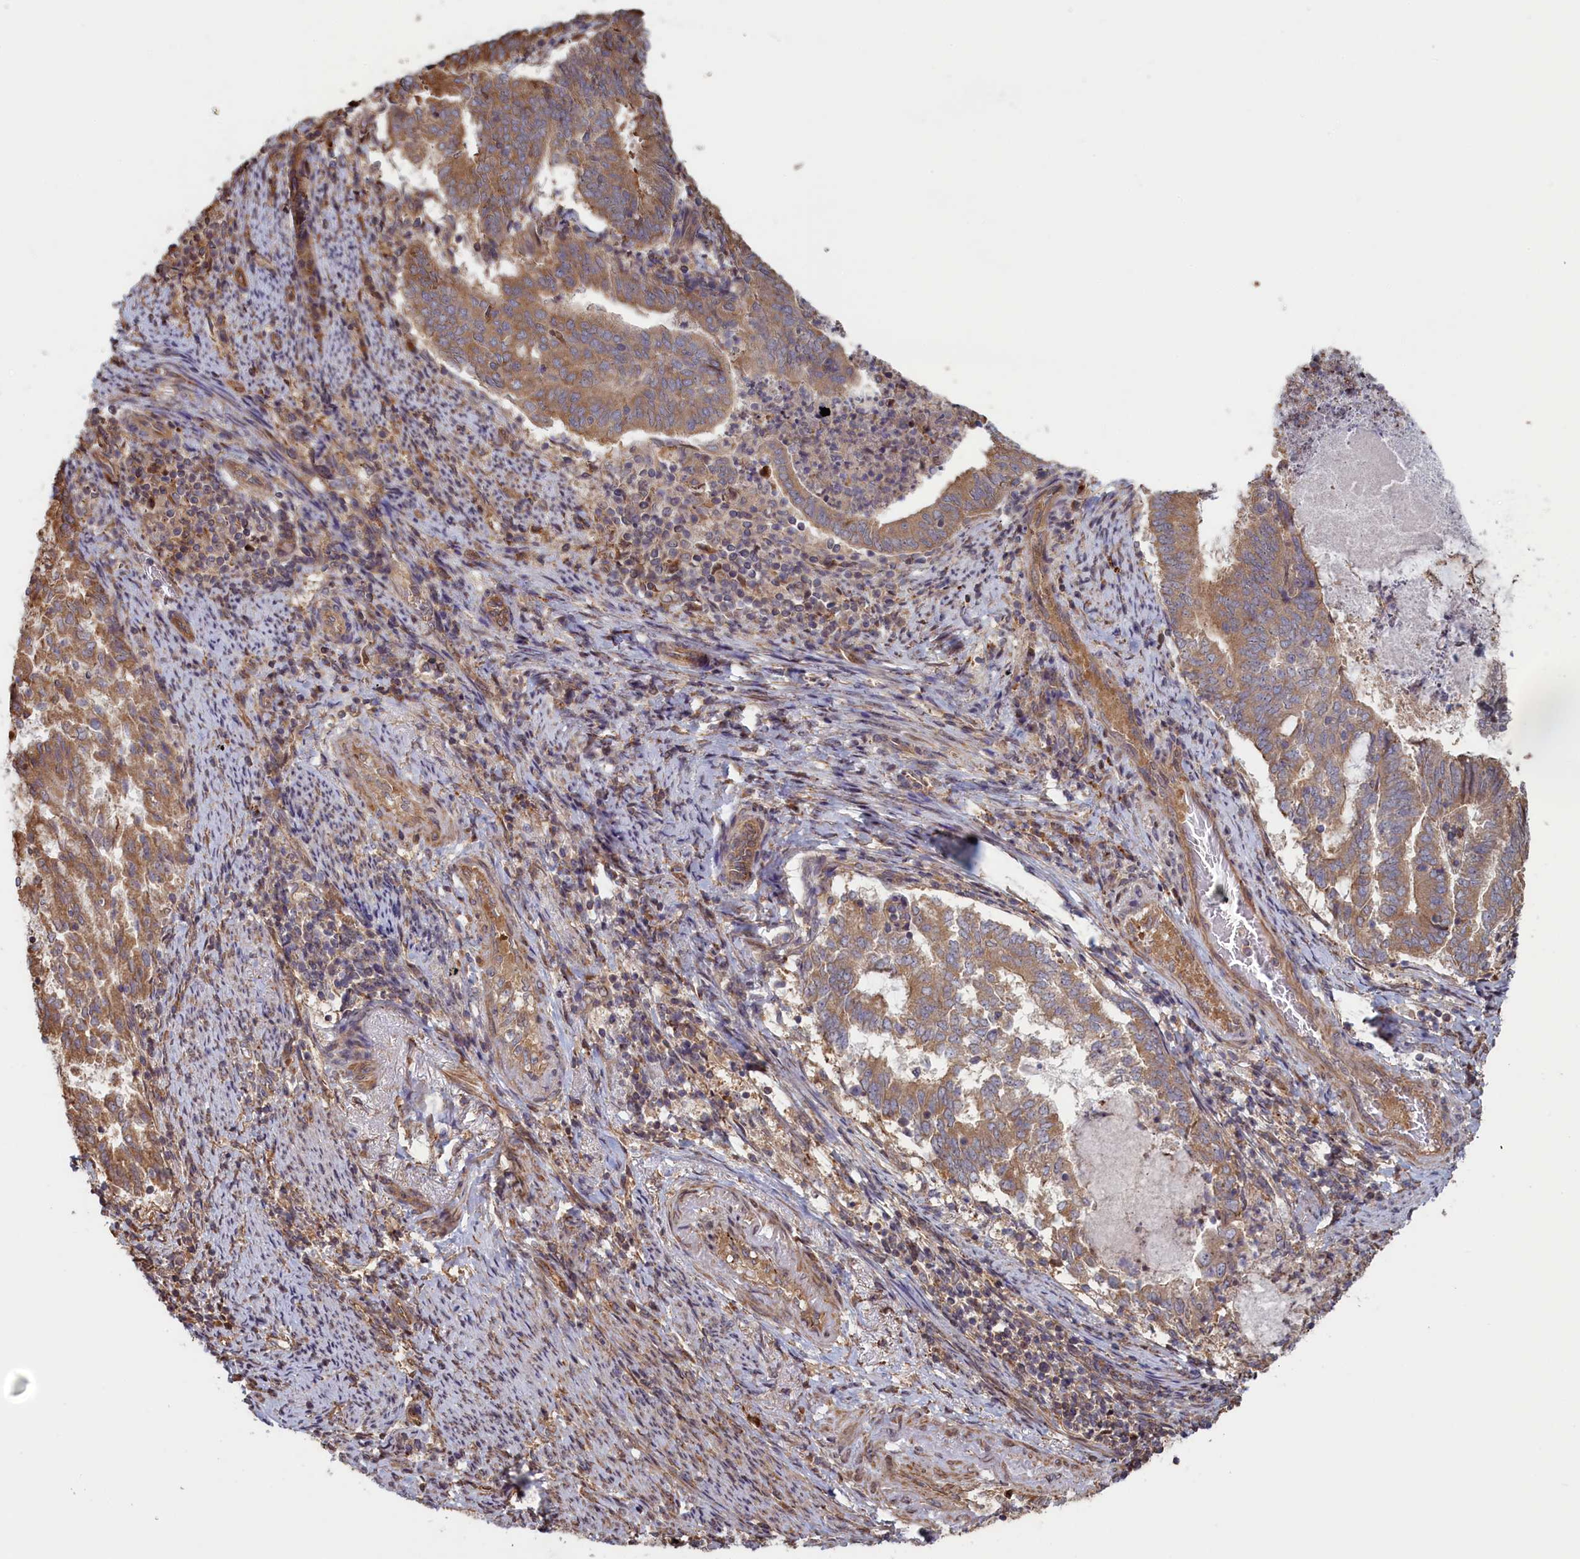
{"staining": {"intensity": "moderate", "quantity": ">75%", "location": "cytoplasmic/membranous"}, "tissue": "endometrial cancer", "cell_type": "Tumor cells", "image_type": "cancer", "snomed": [{"axis": "morphology", "description": "Adenocarcinoma, NOS"}, {"axis": "topography", "description": "Endometrium"}], "caption": "Endometrial cancer tissue displays moderate cytoplasmic/membranous expression in approximately >75% of tumor cells, visualized by immunohistochemistry.", "gene": "RILPL1", "patient": {"sex": "female", "age": 80}}